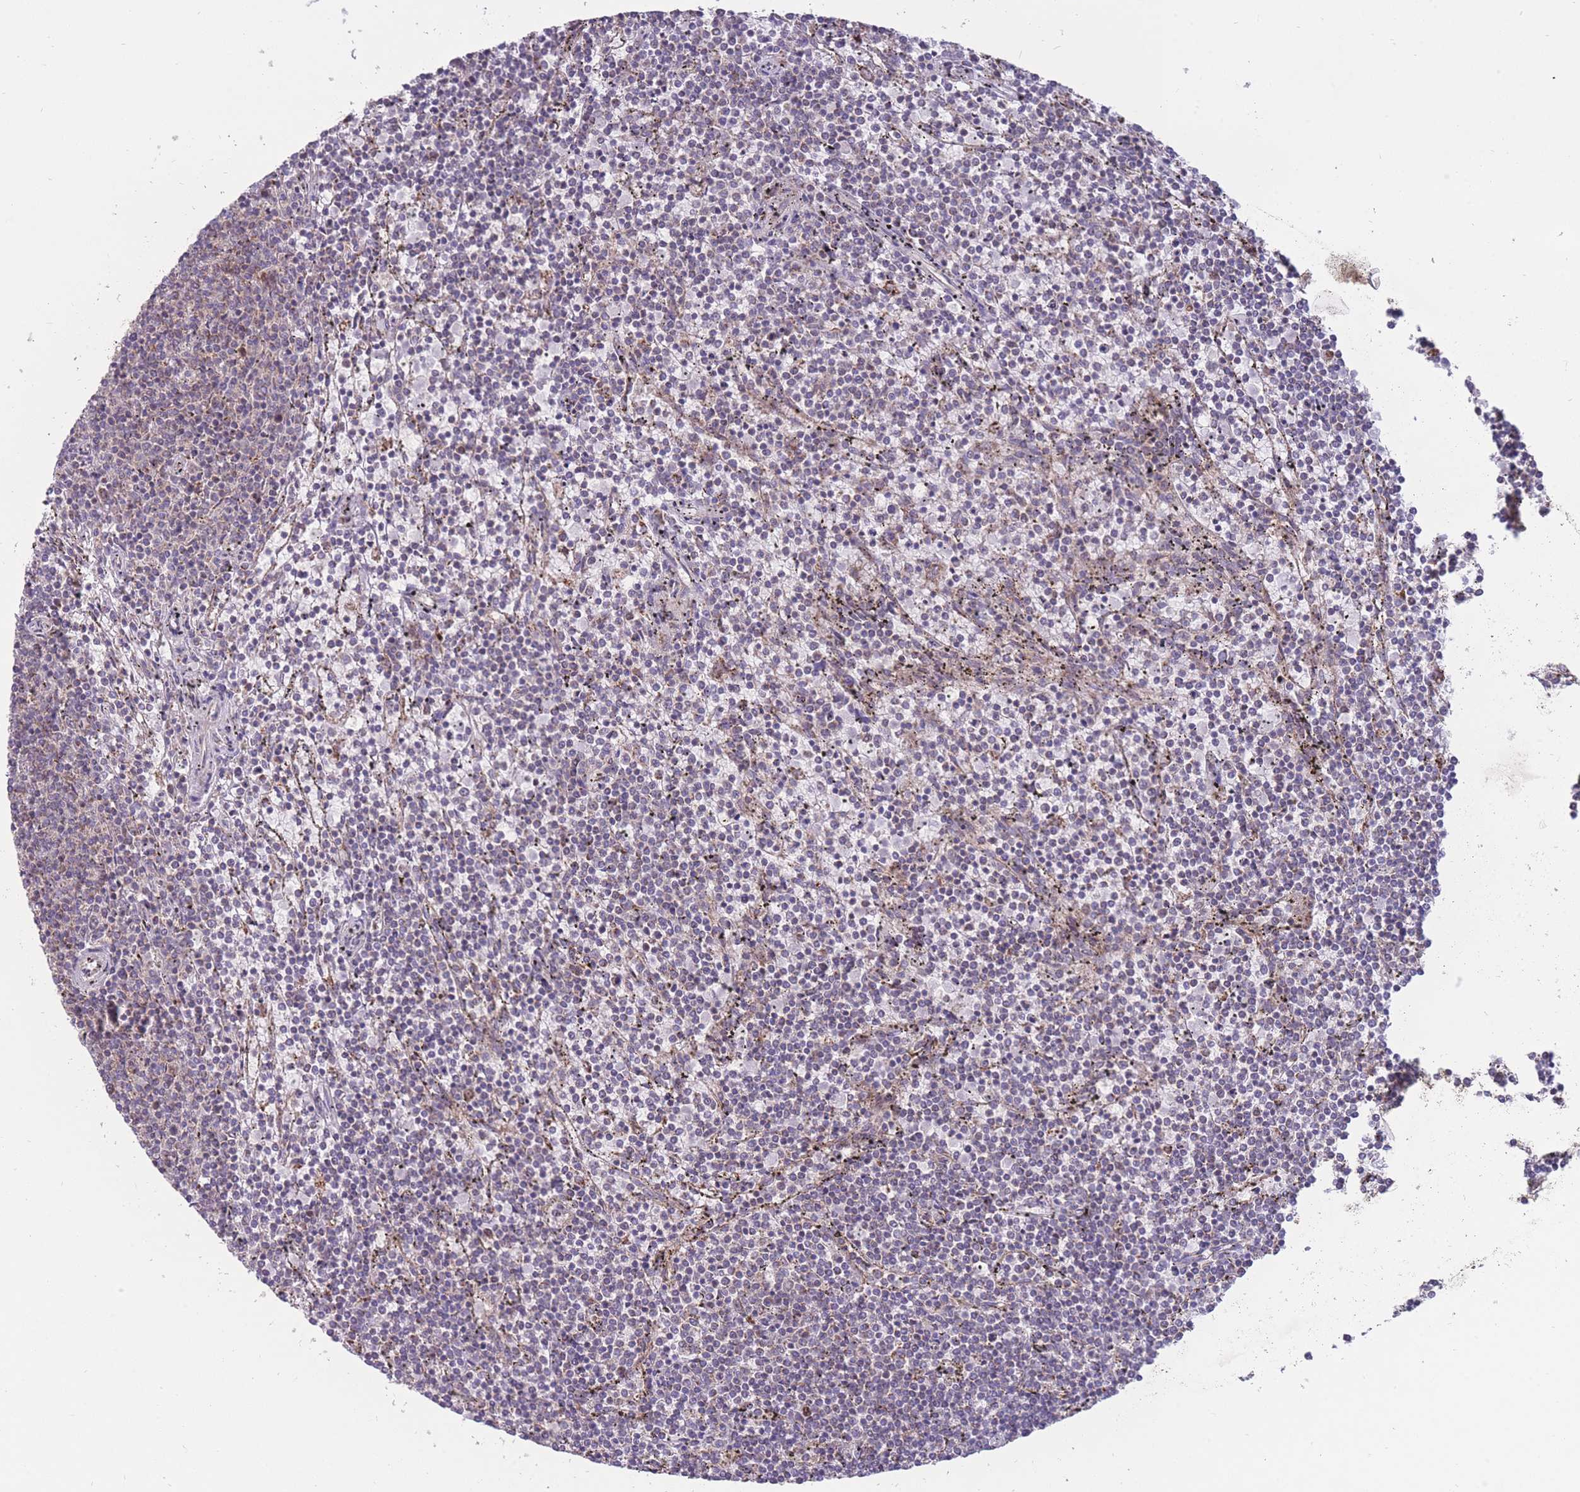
{"staining": {"intensity": "negative", "quantity": "none", "location": "none"}, "tissue": "lymphoma", "cell_type": "Tumor cells", "image_type": "cancer", "snomed": [{"axis": "morphology", "description": "Malignant lymphoma, non-Hodgkin's type, Low grade"}, {"axis": "topography", "description": "Spleen"}], "caption": "Immunohistochemistry image of human malignant lymphoma, non-Hodgkin's type (low-grade) stained for a protein (brown), which shows no positivity in tumor cells. (DAB immunohistochemistry visualized using brightfield microscopy, high magnification).", "gene": "MCIDAS", "patient": {"sex": "female", "age": 50}}